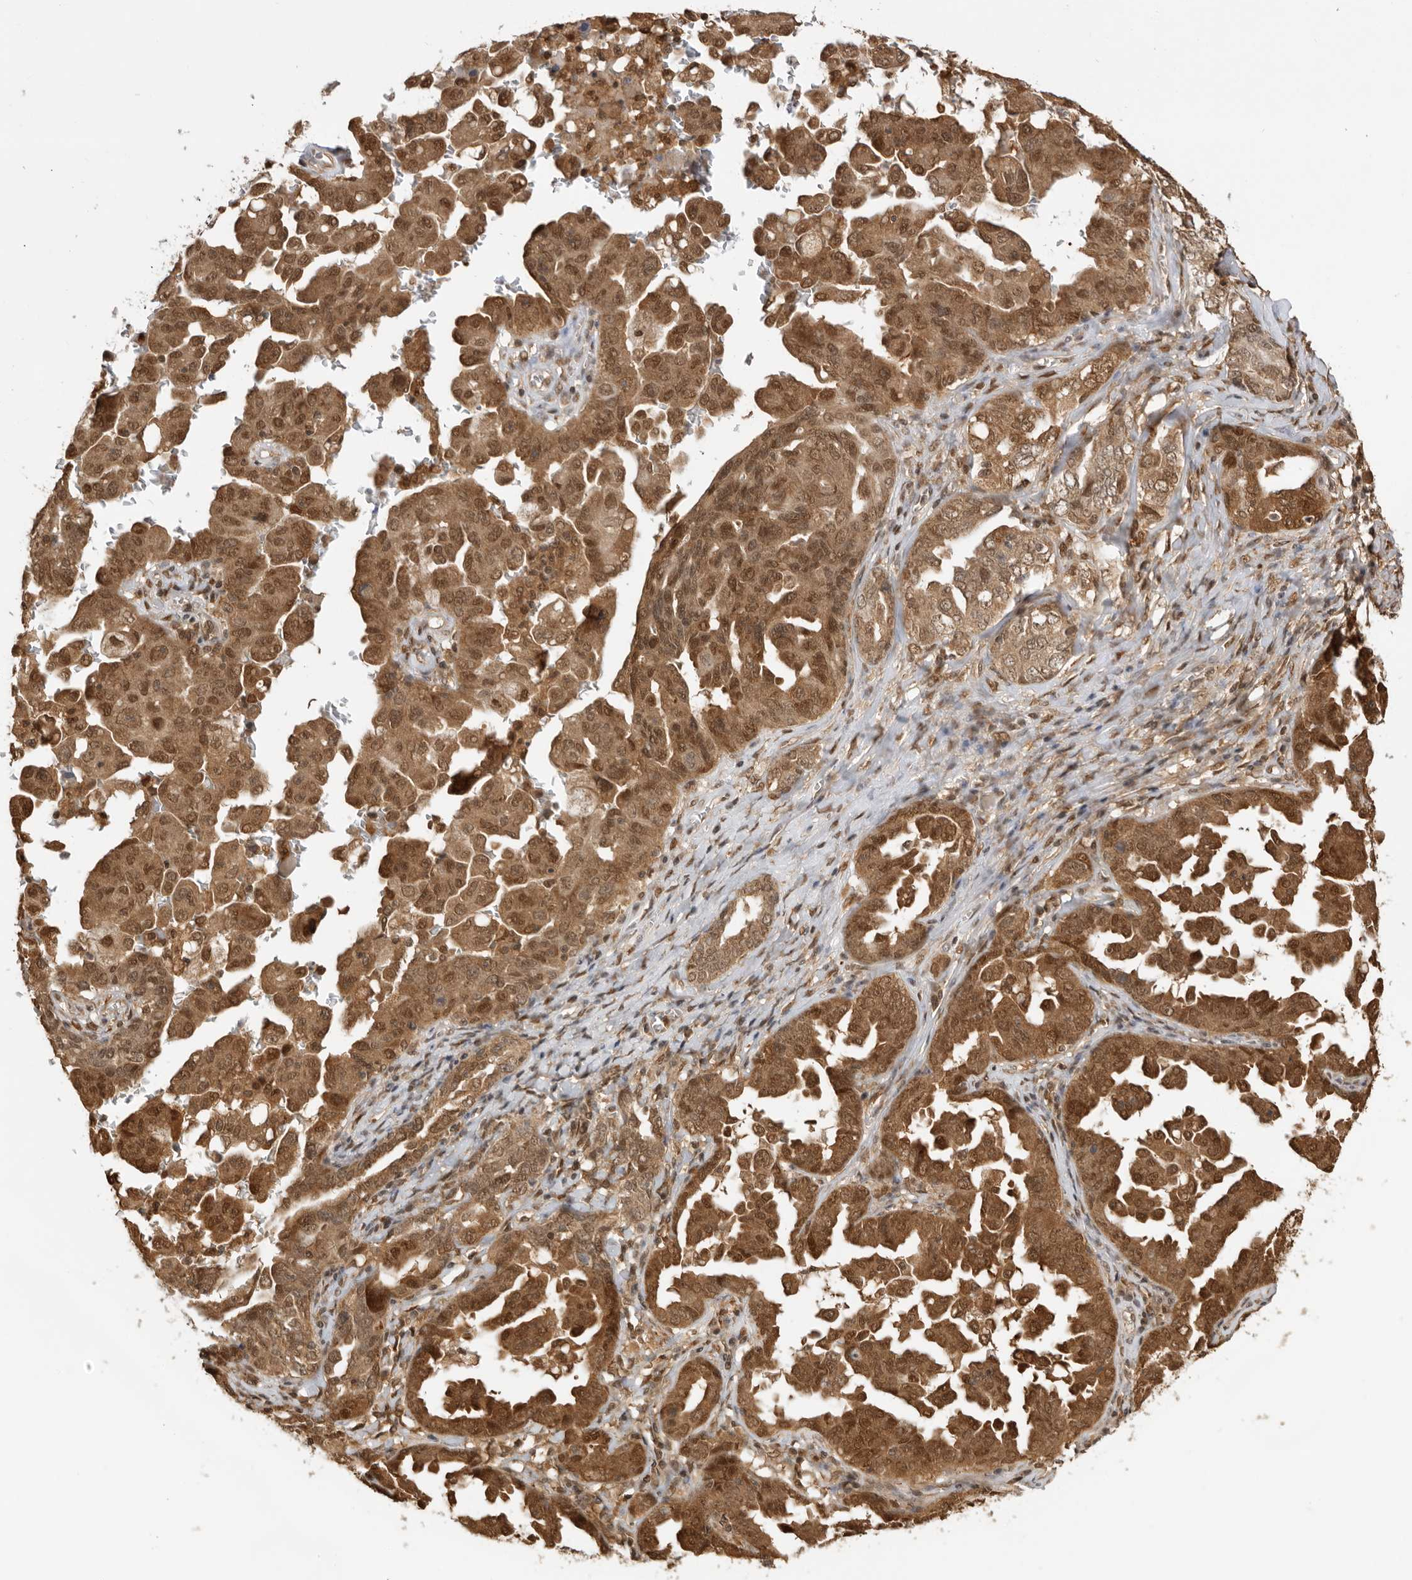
{"staining": {"intensity": "moderate", "quantity": ">75%", "location": "cytoplasmic/membranous,nuclear"}, "tissue": "ovarian cancer", "cell_type": "Tumor cells", "image_type": "cancer", "snomed": [{"axis": "morphology", "description": "Carcinoma, endometroid"}, {"axis": "topography", "description": "Ovary"}], "caption": "Human ovarian endometroid carcinoma stained with a protein marker displays moderate staining in tumor cells.", "gene": "ADPRS", "patient": {"sex": "female", "age": 62}}